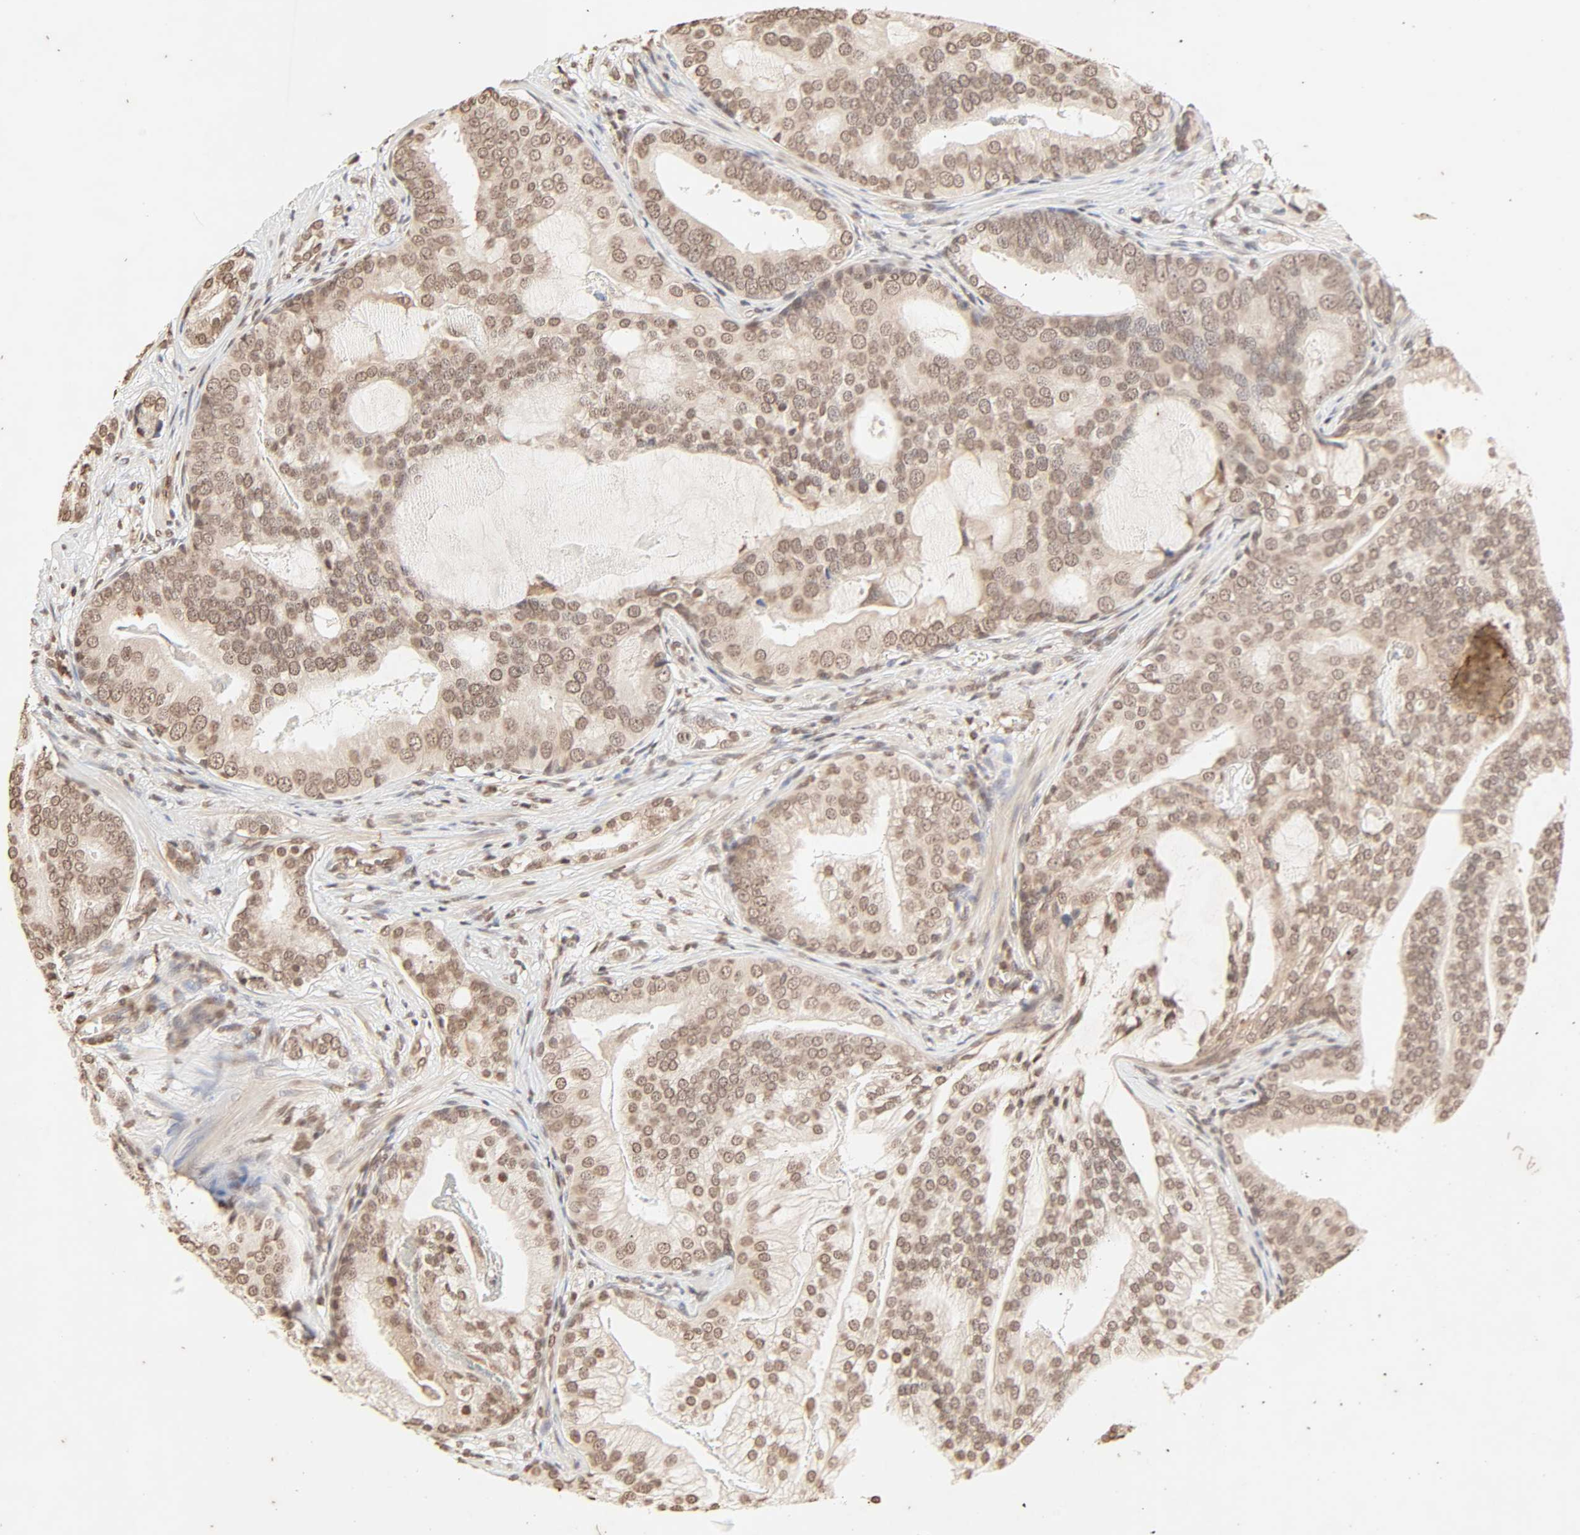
{"staining": {"intensity": "moderate", "quantity": ">75%", "location": "cytoplasmic/membranous,nuclear"}, "tissue": "prostate cancer", "cell_type": "Tumor cells", "image_type": "cancer", "snomed": [{"axis": "morphology", "description": "Adenocarcinoma, Low grade"}, {"axis": "topography", "description": "Prostate"}], "caption": "The photomicrograph displays a brown stain indicating the presence of a protein in the cytoplasmic/membranous and nuclear of tumor cells in prostate low-grade adenocarcinoma.", "gene": "TBL1X", "patient": {"sex": "male", "age": 58}}